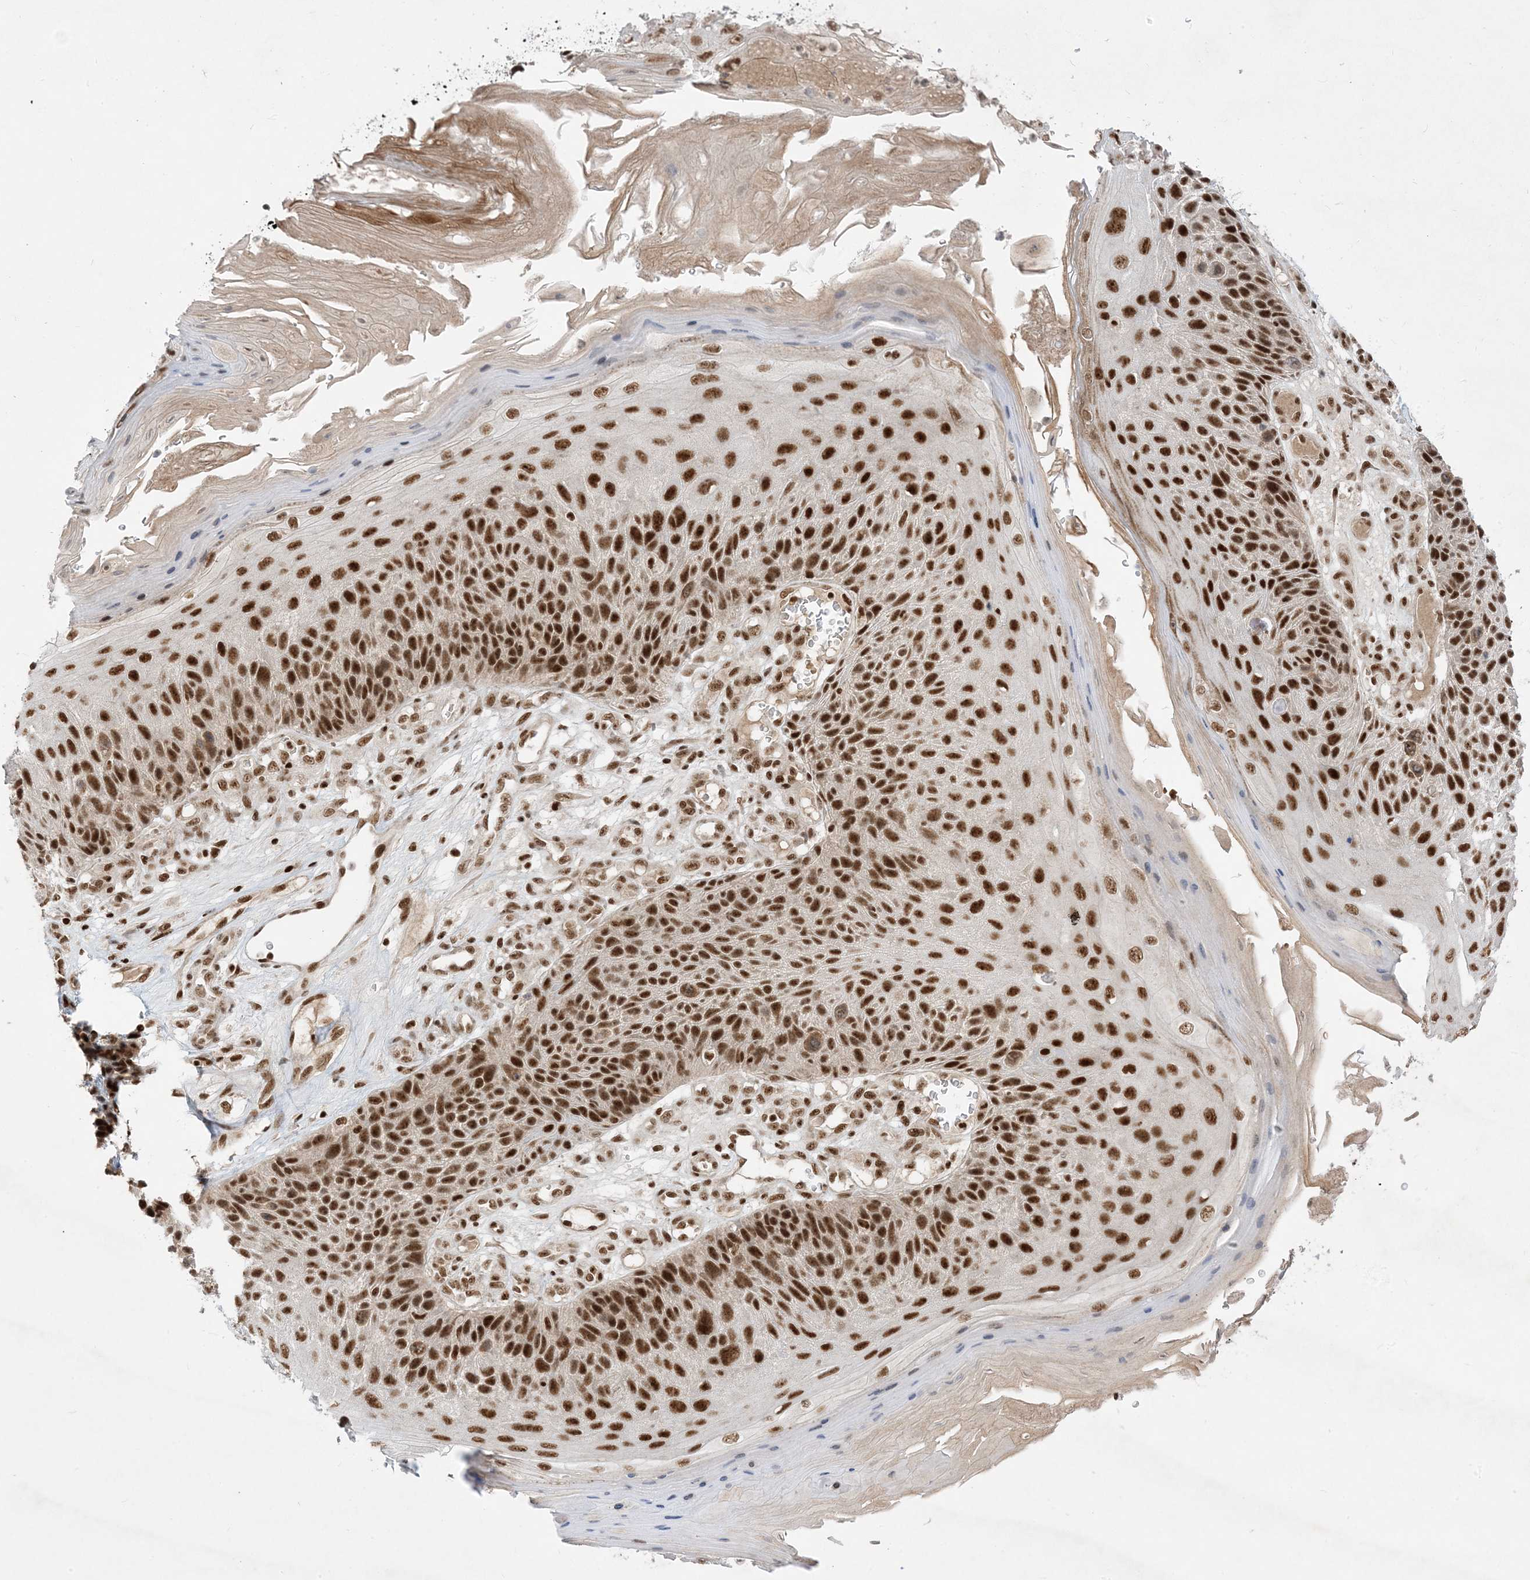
{"staining": {"intensity": "strong", "quantity": ">75%", "location": "nuclear"}, "tissue": "skin cancer", "cell_type": "Tumor cells", "image_type": "cancer", "snomed": [{"axis": "morphology", "description": "Squamous cell carcinoma, NOS"}, {"axis": "topography", "description": "Skin"}], "caption": "Brown immunohistochemical staining in human skin cancer demonstrates strong nuclear staining in approximately >75% of tumor cells. (Brightfield microscopy of DAB IHC at high magnification).", "gene": "PPIL2", "patient": {"sex": "female", "age": 88}}